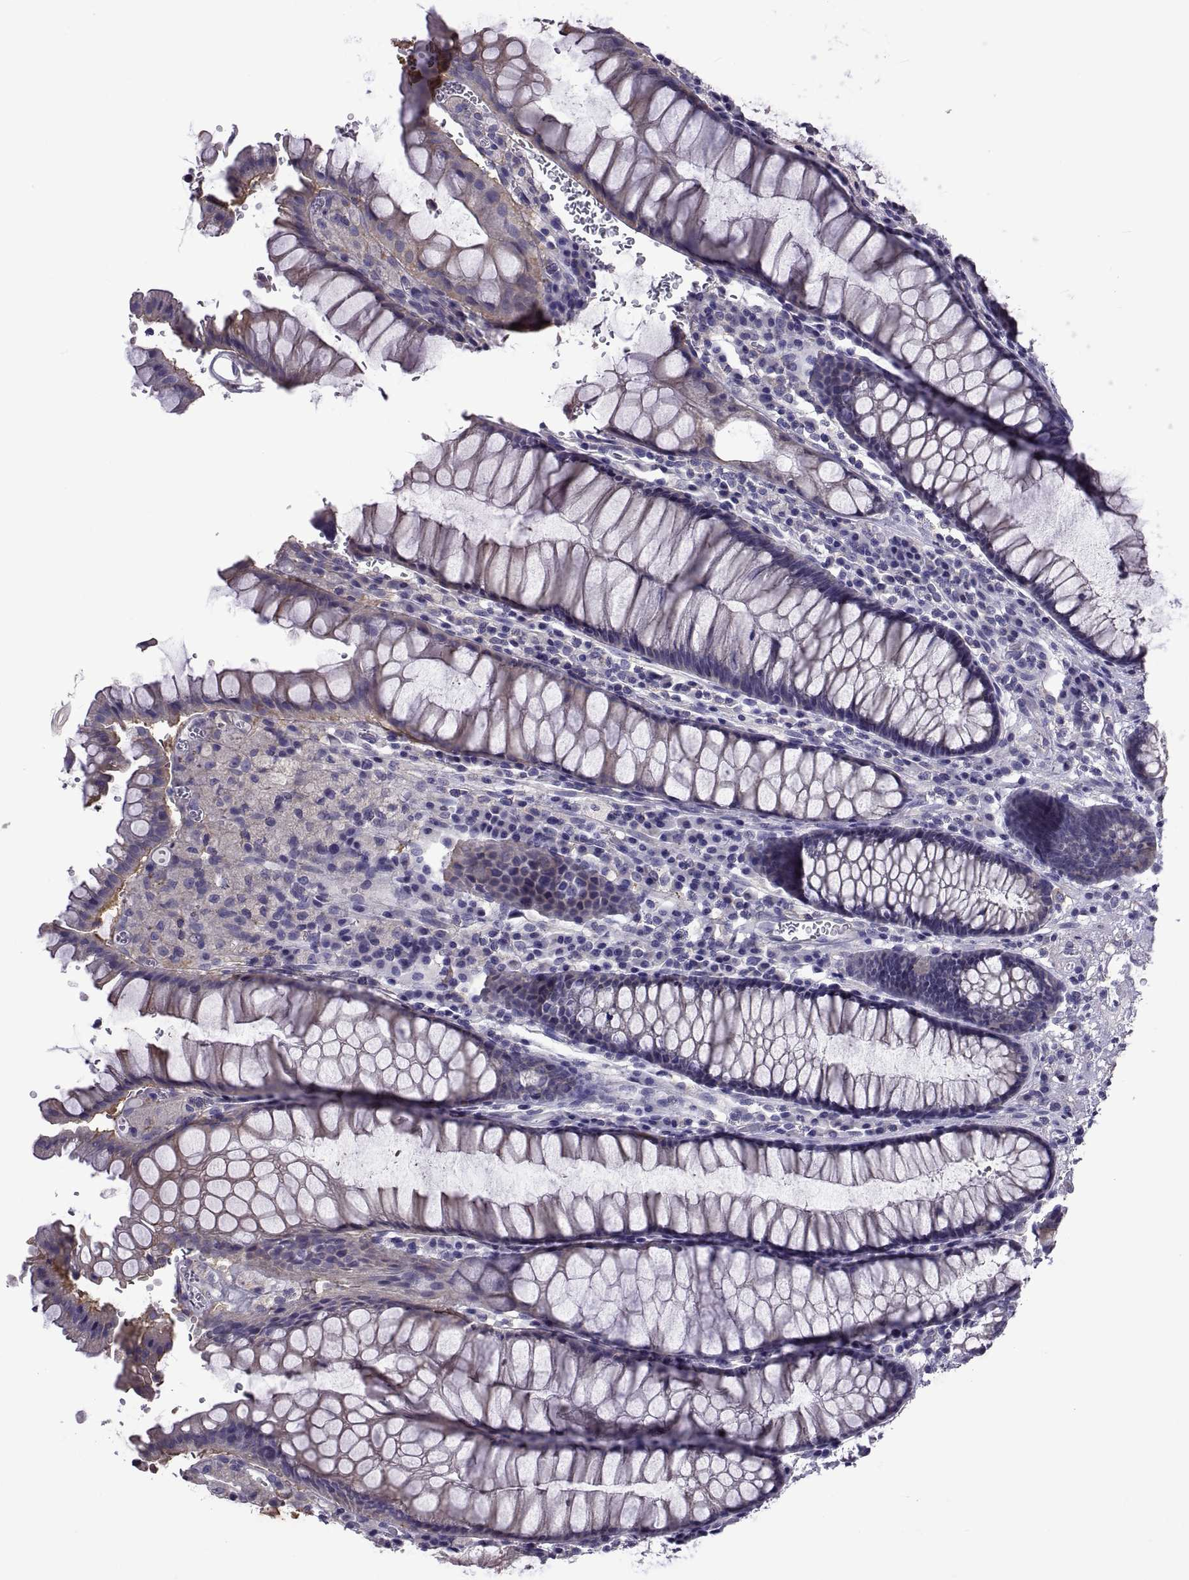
{"staining": {"intensity": "negative", "quantity": "none", "location": "none"}, "tissue": "rectum", "cell_type": "Glandular cells", "image_type": "normal", "snomed": [{"axis": "morphology", "description": "Normal tissue, NOS"}, {"axis": "topography", "description": "Rectum"}], "caption": "Immunohistochemical staining of normal rectum reveals no significant expression in glandular cells. (DAB (3,3'-diaminobenzidine) immunohistochemistry (IHC) with hematoxylin counter stain).", "gene": "TMC3", "patient": {"sex": "female", "age": 68}}